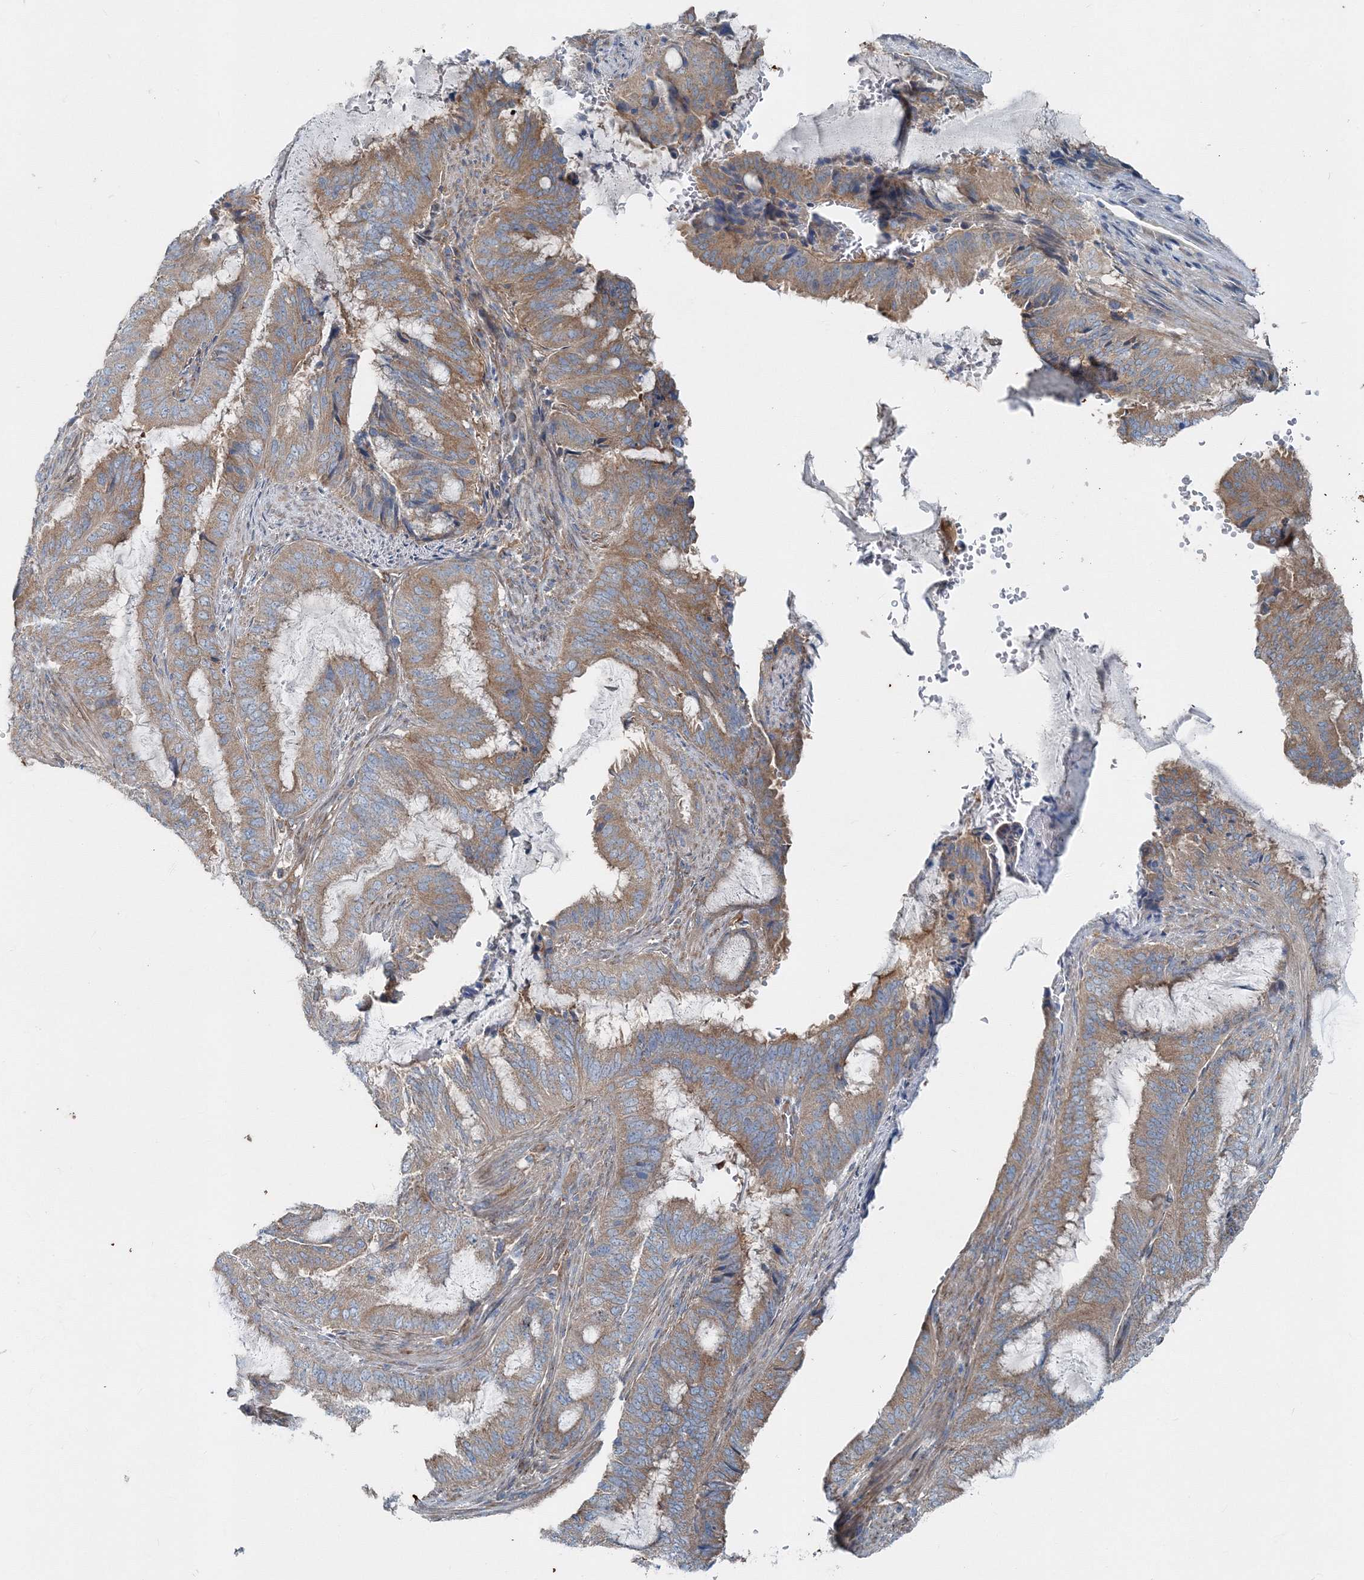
{"staining": {"intensity": "moderate", "quantity": ">75%", "location": "cytoplasmic/membranous"}, "tissue": "endometrial cancer", "cell_type": "Tumor cells", "image_type": "cancer", "snomed": [{"axis": "morphology", "description": "Adenocarcinoma, NOS"}, {"axis": "topography", "description": "Endometrium"}], "caption": "Endometrial cancer (adenocarcinoma) tissue displays moderate cytoplasmic/membranous positivity in approximately >75% of tumor cells, visualized by immunohistochemistry.", "gene": "MPHOSPH9", "patient": {"sex": "female", "age": 51}}